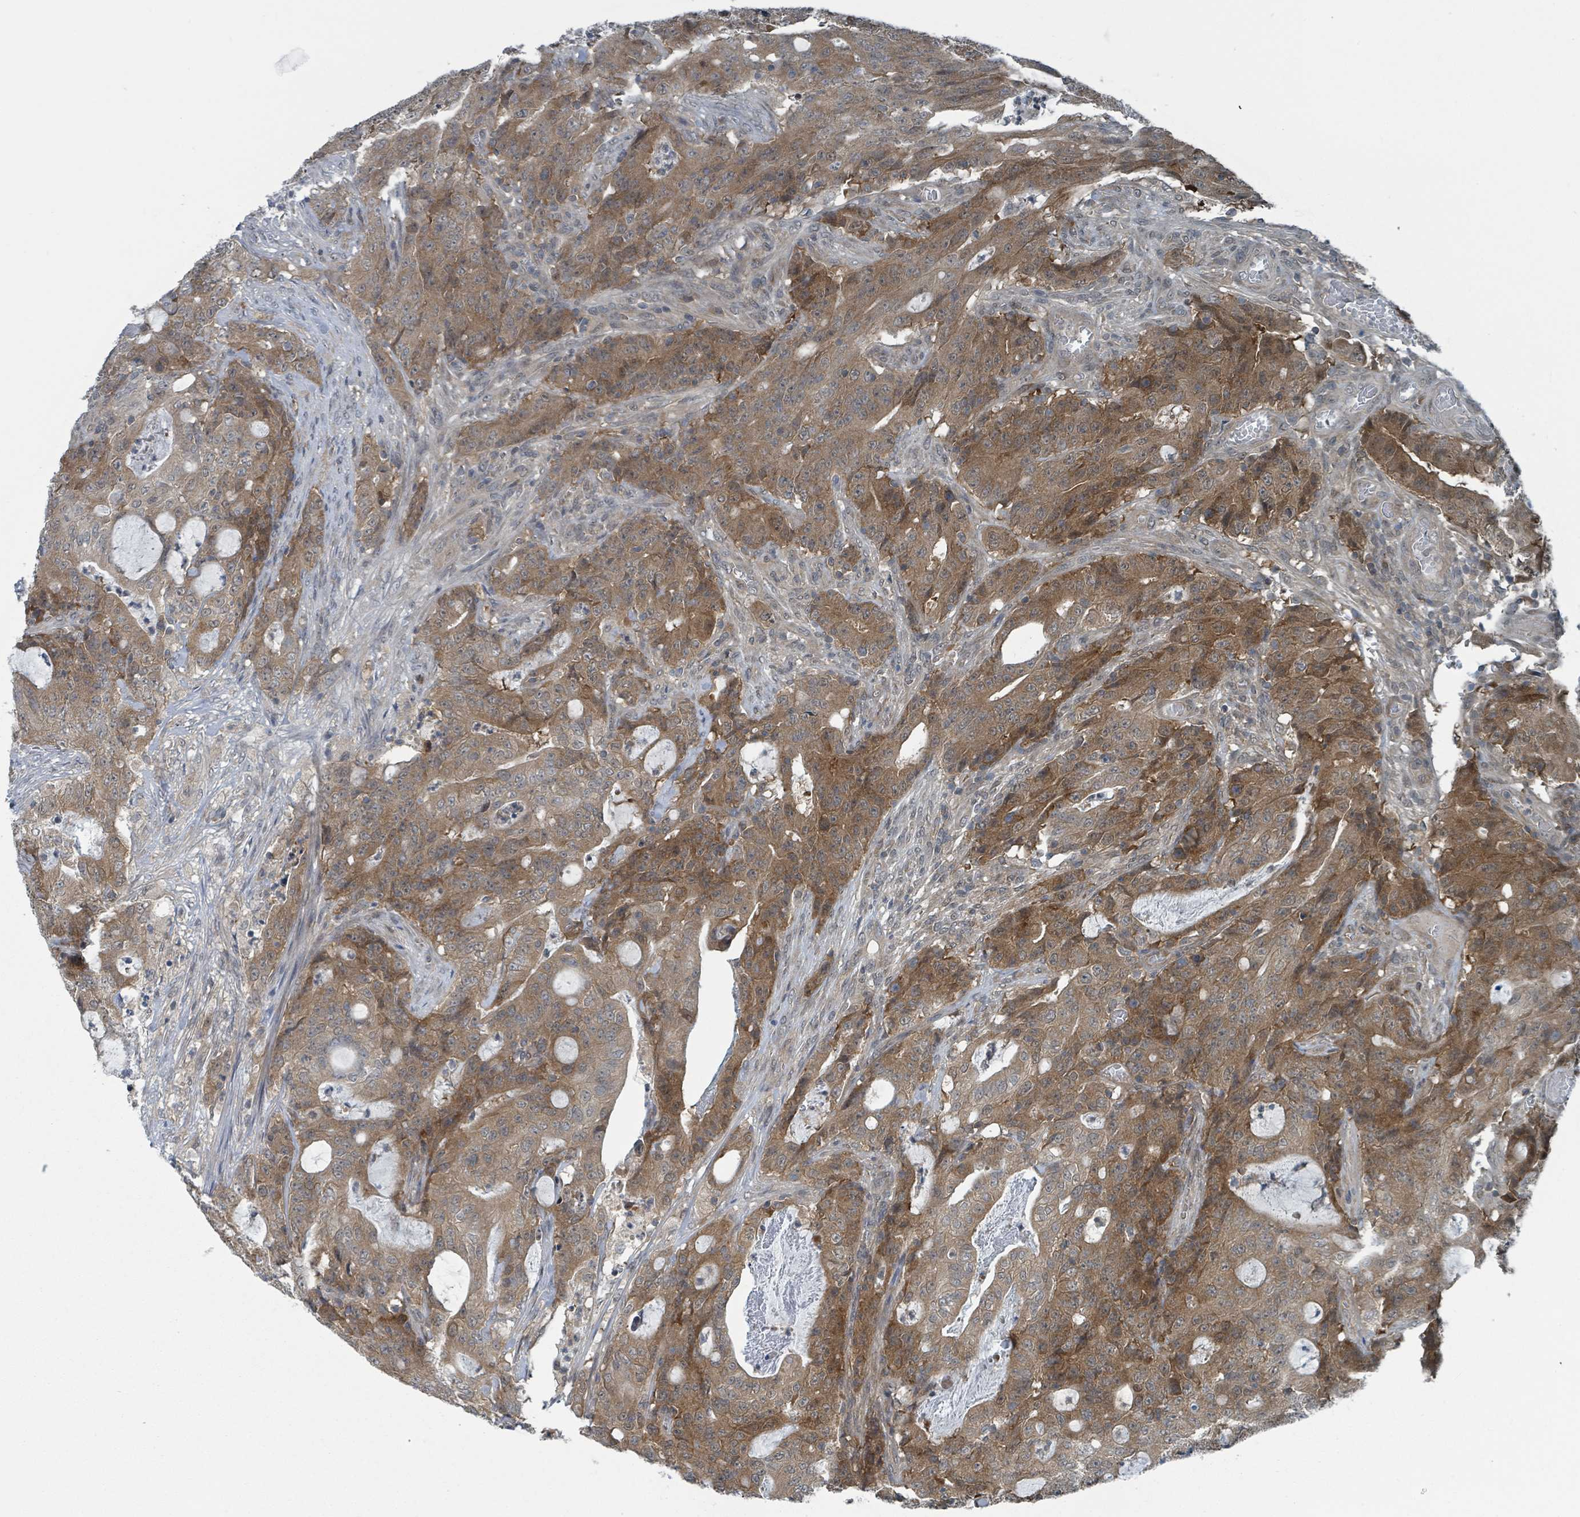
{"staining": {"intensity": "moderate", "quantity": ">75%", "location": "cytoplasmic/membranous"}, "tissue": "colorectal cancer", "cell_type": "Tumor cells", "image_type": "cancer", "snomed": [{"axis": "morphology", "description": "Adenocarcinoma, NOS"}, {"axis": "topography", "description": "Colon"}], "caption": "Immunohistochemistry micrograph of neoplastic tissue: colorectal adenocarcinoma stained using immunohistochemistry exhibits medium levels of moderate protein expression localized specifically in the cytoplasmic/membranous of tumor cells, appearing as a cytoplasmic/membranous brown color.", "gene": "GOLGA7", "patient": {"sex": "male", "age": 83}}